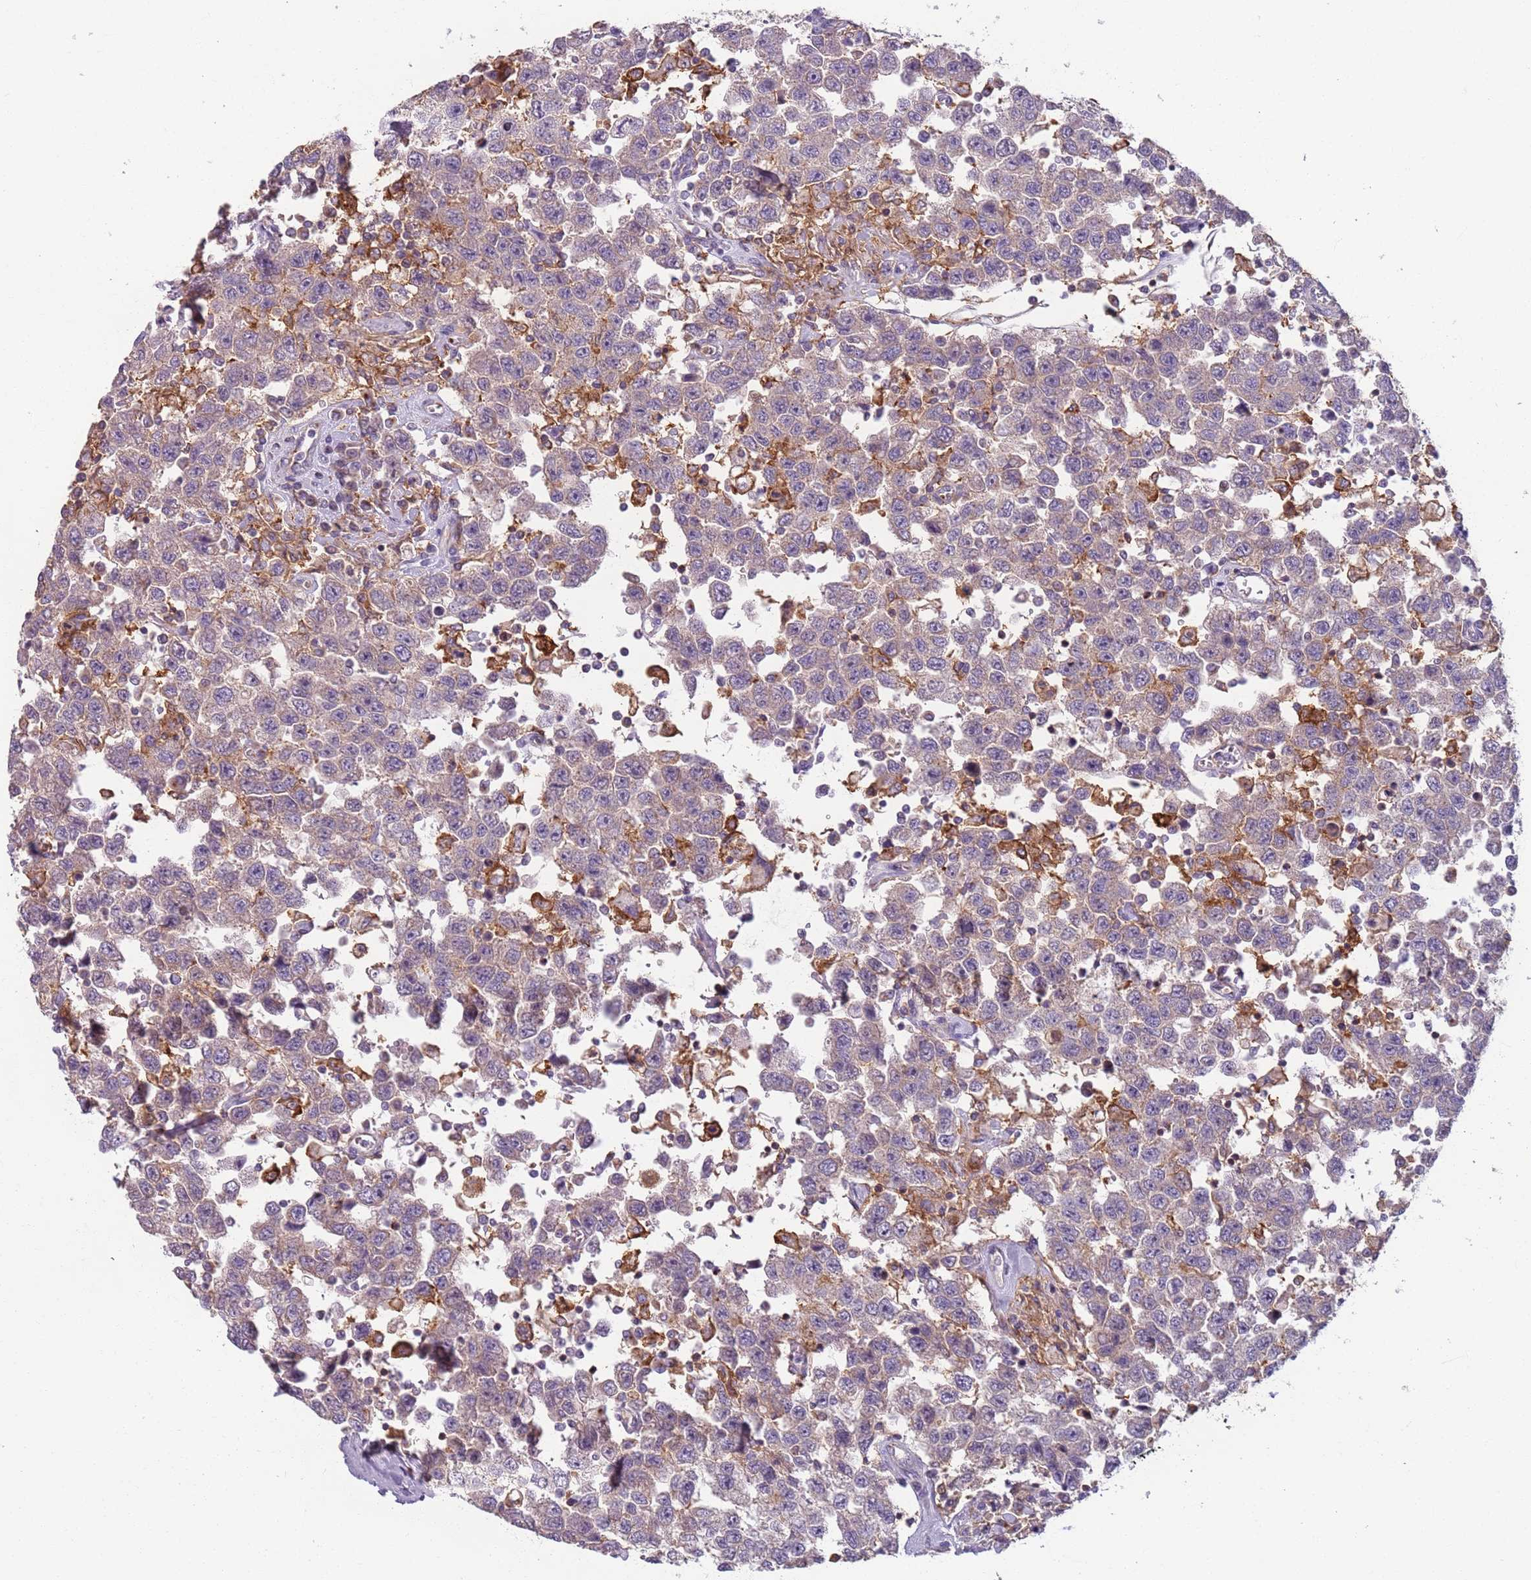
{"staining": {"intensity": "negative", "quantity": "none", "location": "none"}, "tissue": "testis cancer", "cell_type": "Tumor cells", "image_type": "cancer", "snomed": [{"axis": "morphology", "description": "Seminoma, NOS"}, {"axis": "topography", "description": "Testis"}], "caption": "DAB (3,3'-diaminobenzidine) immunohistochemical staining of testis cancer exhibits no significant staining in tumor cells.", "gene": "AKTIP", "patient": {"sex": "male", "age": 41}}